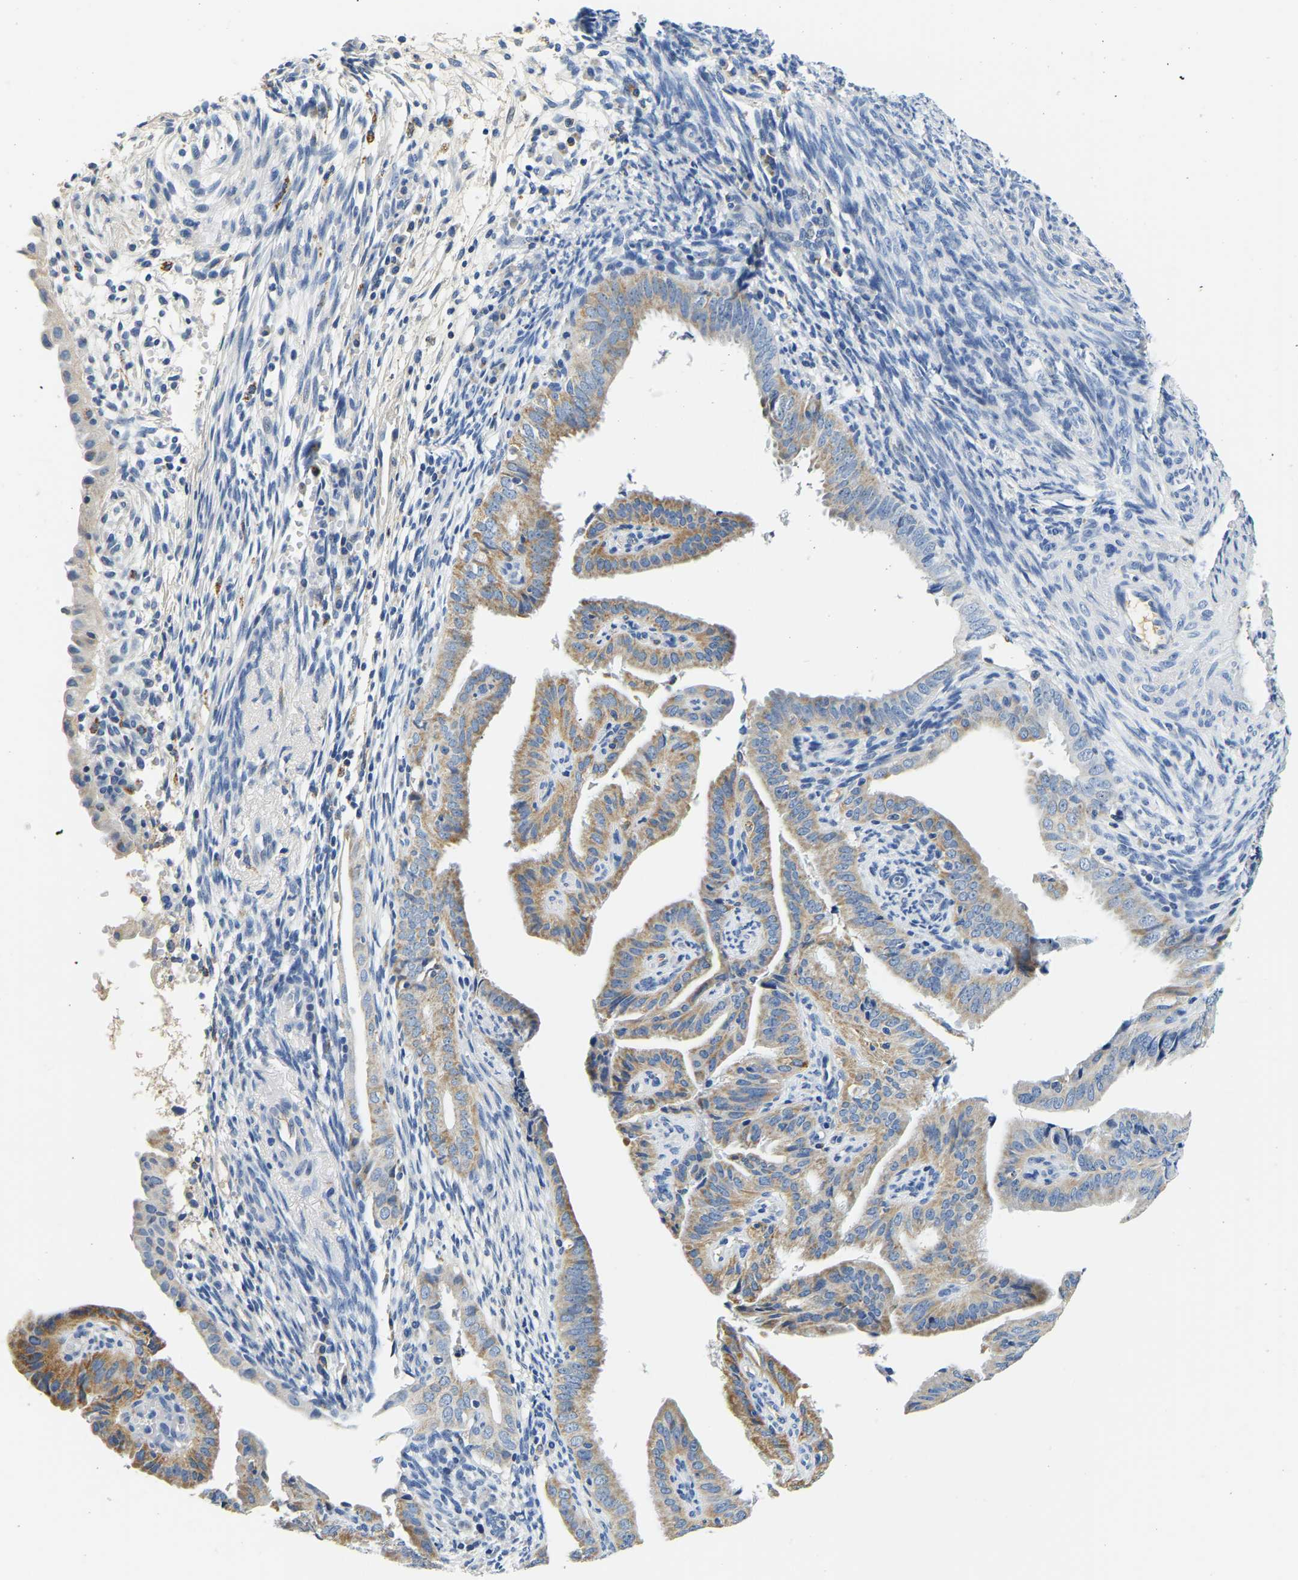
{"staining": {"intensity": "moderate", "quantity": "25%-75%", "location": "cytoplasmic/membranous"}, "tissue": "endometrial cancer", "cell_type": "Tumor cells", "image_type": "cancer", "snomed": [{"axis": "morphology", "description": "Adenocarcinoma, NOS"}, {"axis": "topography", "description": "Endometrium"}], "caption": "This is an image of immunohistochemistry (IHC) staining of endometrial cancer (adenocarcinoma), which shows moderate positivity in the cytoplasmic/membranous of tumor cells.", "gene": "PCK2", "patient": {"sex": "female", "age": 58}}